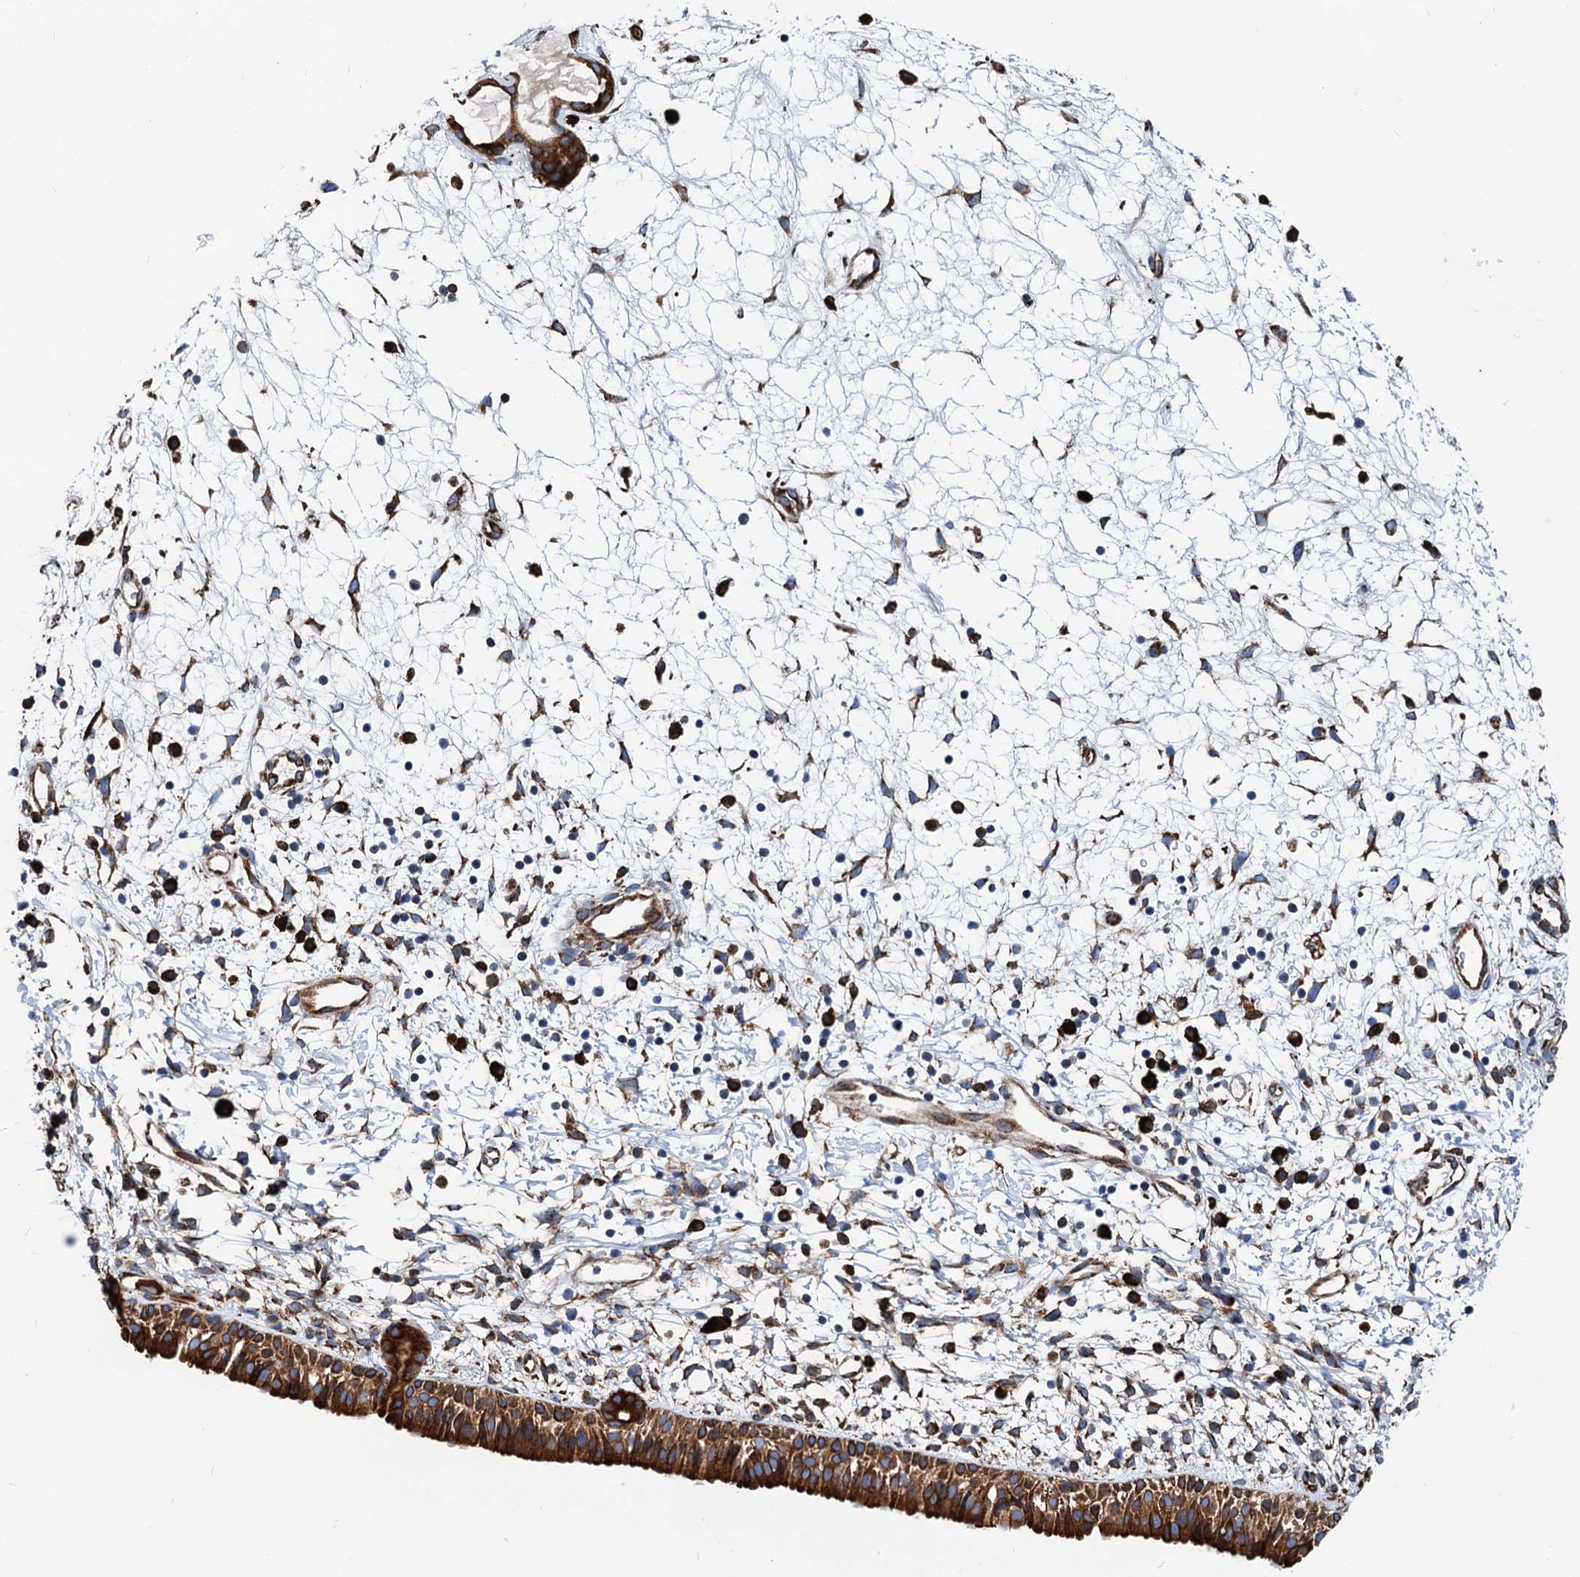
{"staining": {"intensity": "strong", "quantity": ">75%", "location": "cytoplasmic/membranous"}, "tissue": "nasopharynx", "cell_type": "Respiratory epithelial cells", "image_type": "normal", "snomed": [{"axis": "morphology", "description": "Normal tissue, NOS"}, {"axis": "topography", "description": "Nasopharynx"}], "caption": "Immunohistochemistry (IHC) image of normal nasopharynx stained for a protein (brown), which shows high levels of strong cytoplasmic/membranous staining in approximately >75% of respiratory epithelial cells.", "gene": "HSPA5", "patient": {"sex": "male", "age": 22}}